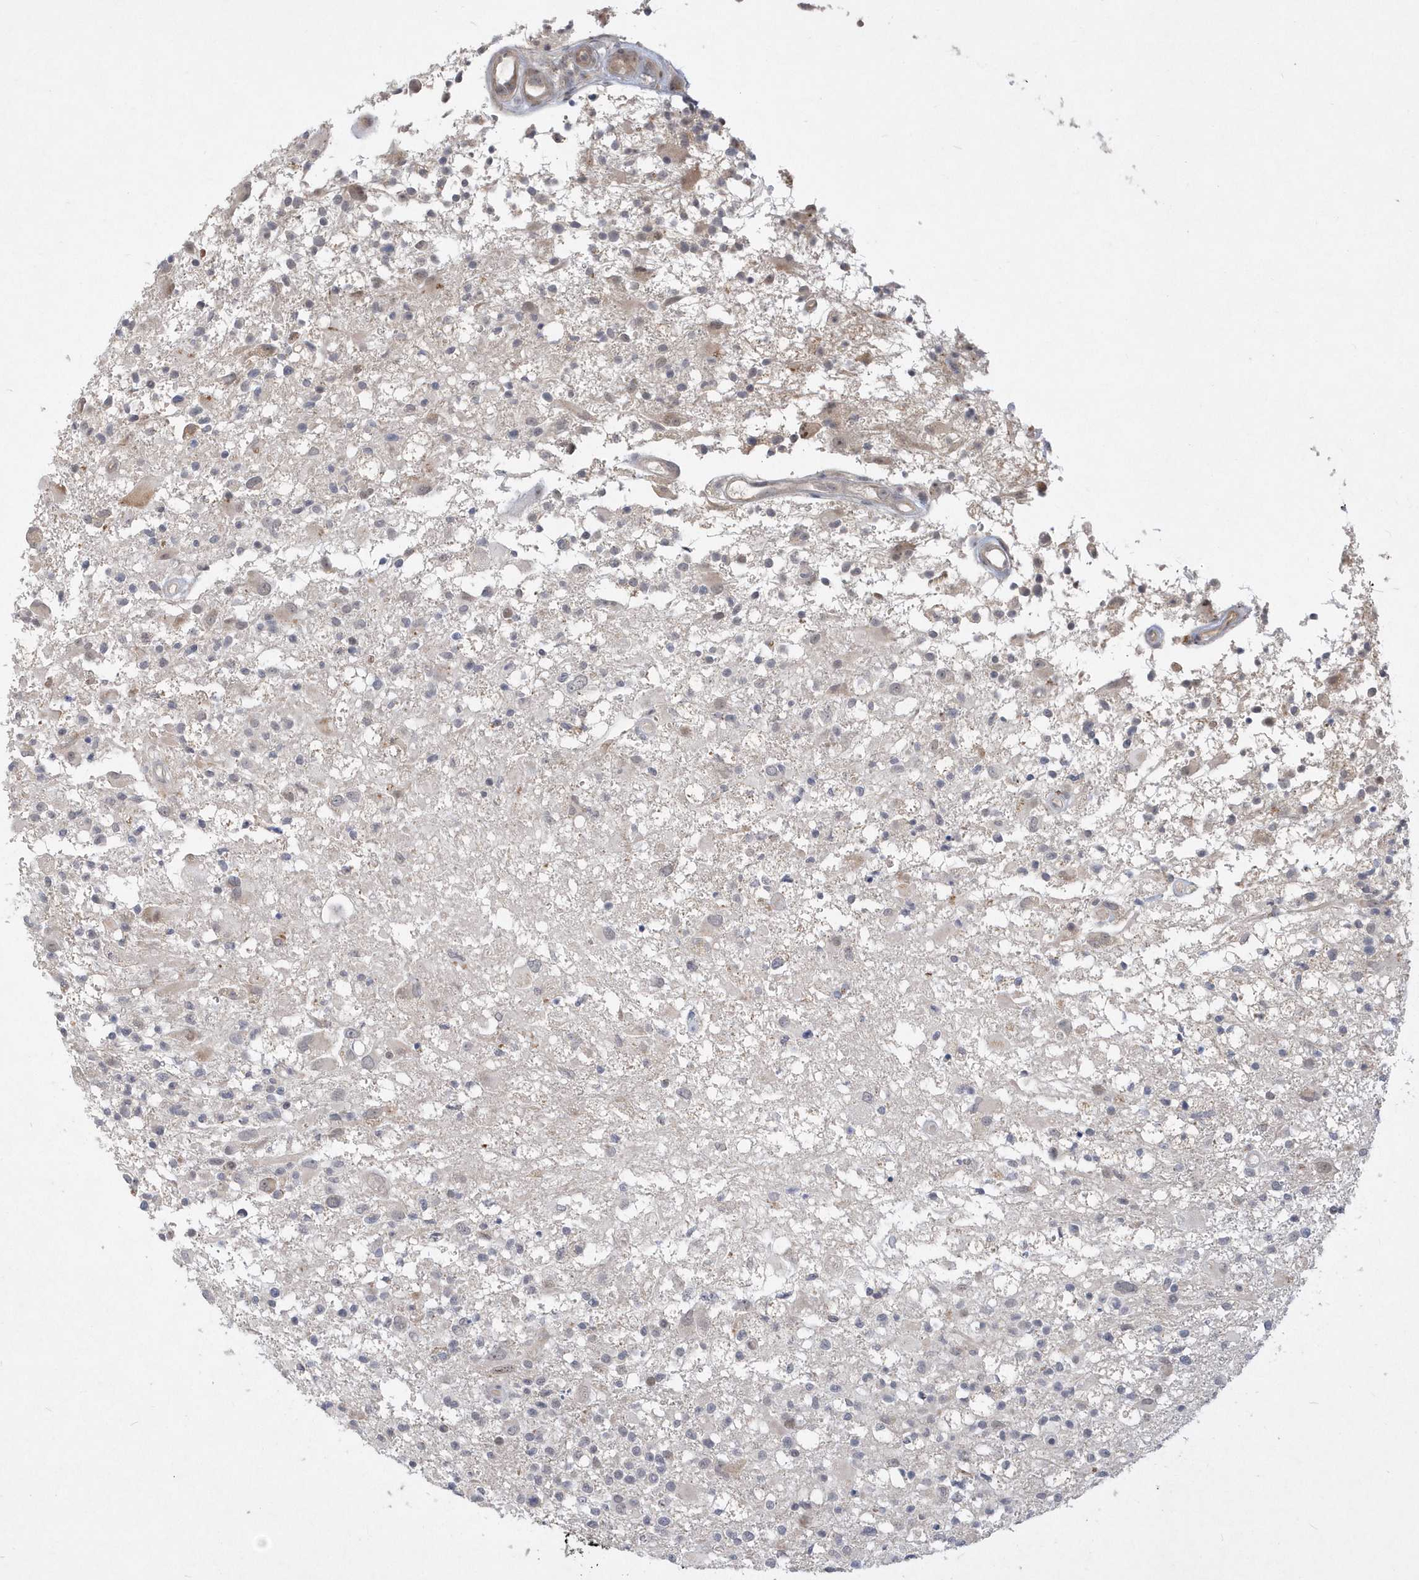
{"staining": {"intensity": "negative", "quantity": "none", "location": "none"}, "tissue": "glioma", "cell_type": "Tumor cells", "image_type": "cancer", "snomed": [{"axis": "morphology", "description": "Glioma, malignant, High grade"}, {"axis": "morphology", "description": "Glioblastoma, NOS"}, {"axis": "topography", "description": "Brain"}], "caption": "Photomicrograph shows no protein staining in tumor cells of glioma tissue.", "gene": "TSPEAR", "patient": {"sex": "male", "age": 60}}